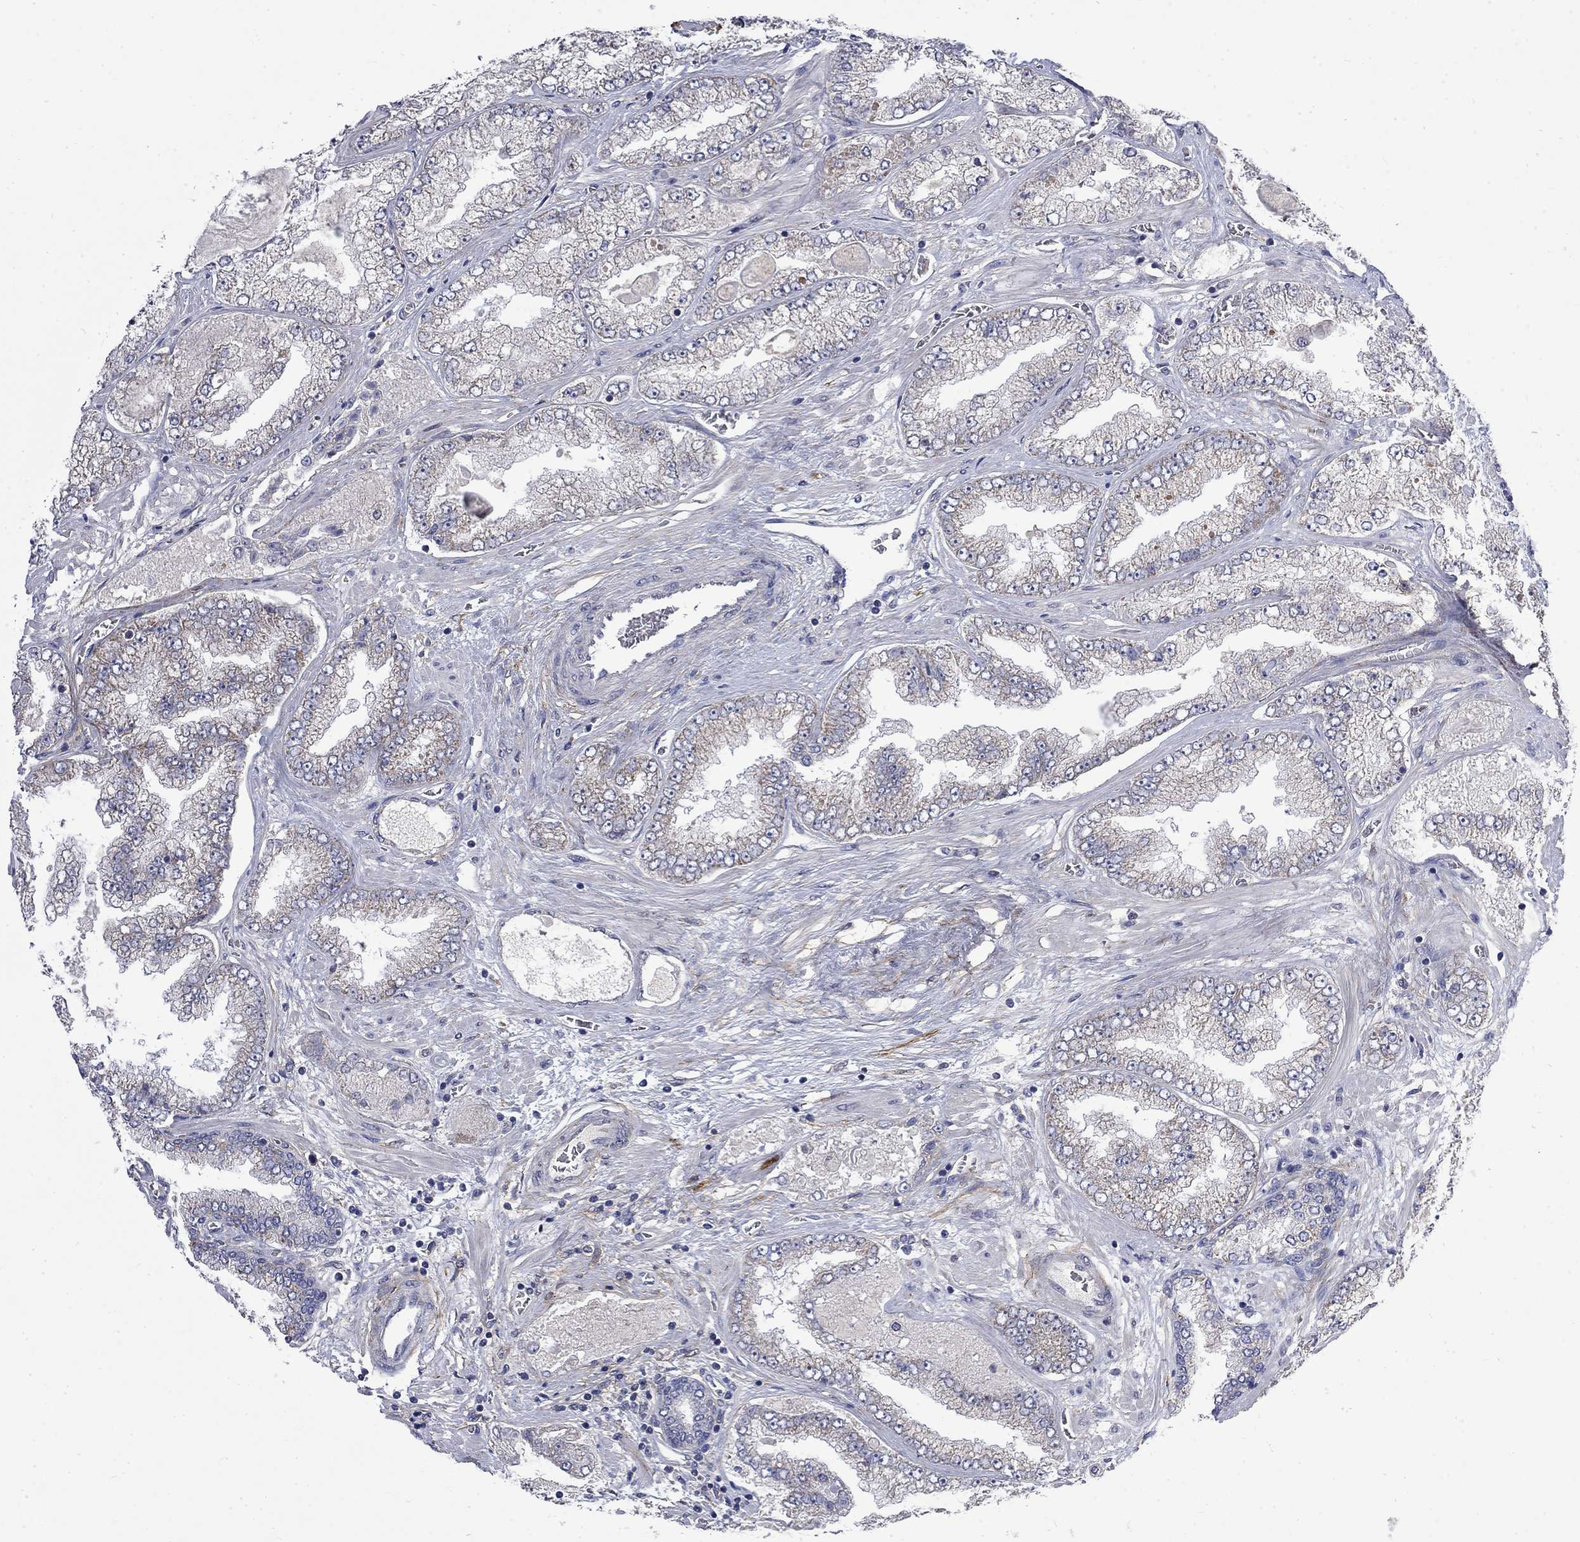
{"staining": {"intensity": "moderate", "quantity": "<25%", "location": "cytoplasmic/membranous"}, "tissue": "prostate cancer", "cell_type": "Tumor cells", "image_type": "cancer", "snomed": [{"axis": "morphology", "description": "Adenocarcinoma, Low grade"}, {"axis": "topography", "description": "Prostate"}], "caption": "An immunohistochemistry histopathology image of tumor tissue is shown. Protein staining in brown highlights moderate cytoplasmic/membranous positivity in prostate adenocarcinoma (low-grade) within tumor cells.", "gene": "HSPA12A", "patient": {"sex": "male", "age": 57}}